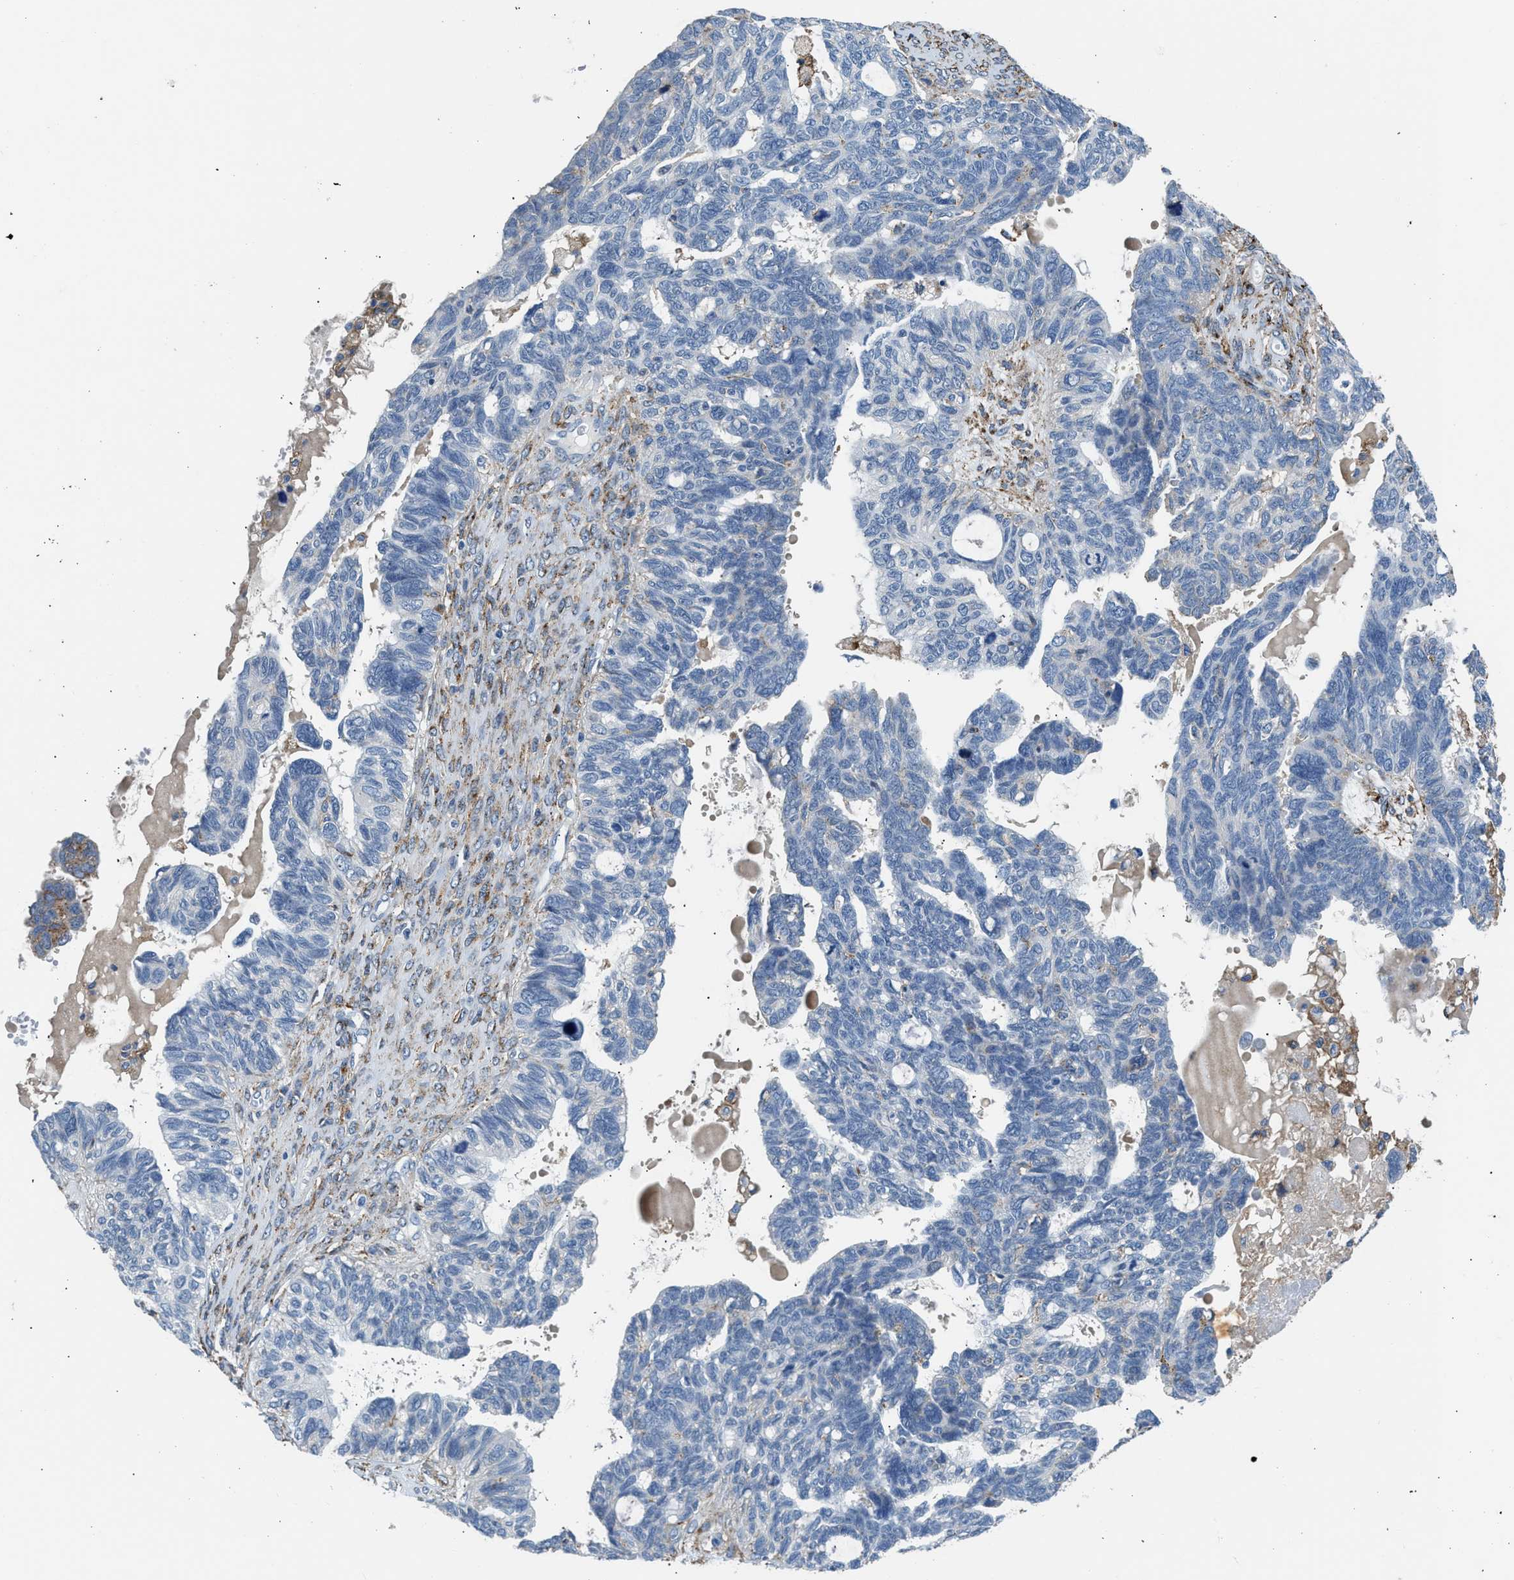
{"staining": {"intensity": "negative", "quantity": "none", "location": "none"}, "tissue": "ovarian cancer", "cell_type": "Tumor cells", "image_type": "cancer", "snomed": [{"axis": "morphology", "description": "Cystadenocarcinoma, serous, NOS"}, {"axis": "topography", "description": "Ovary"}], "caption": "Ovarian cancer (serous cystadenocarcinoma) was stained to show a protein in brown. There is no significant expression in tumor cells.", "gene": "LRP1", "patient": {"sex": "female", "age": 79}}